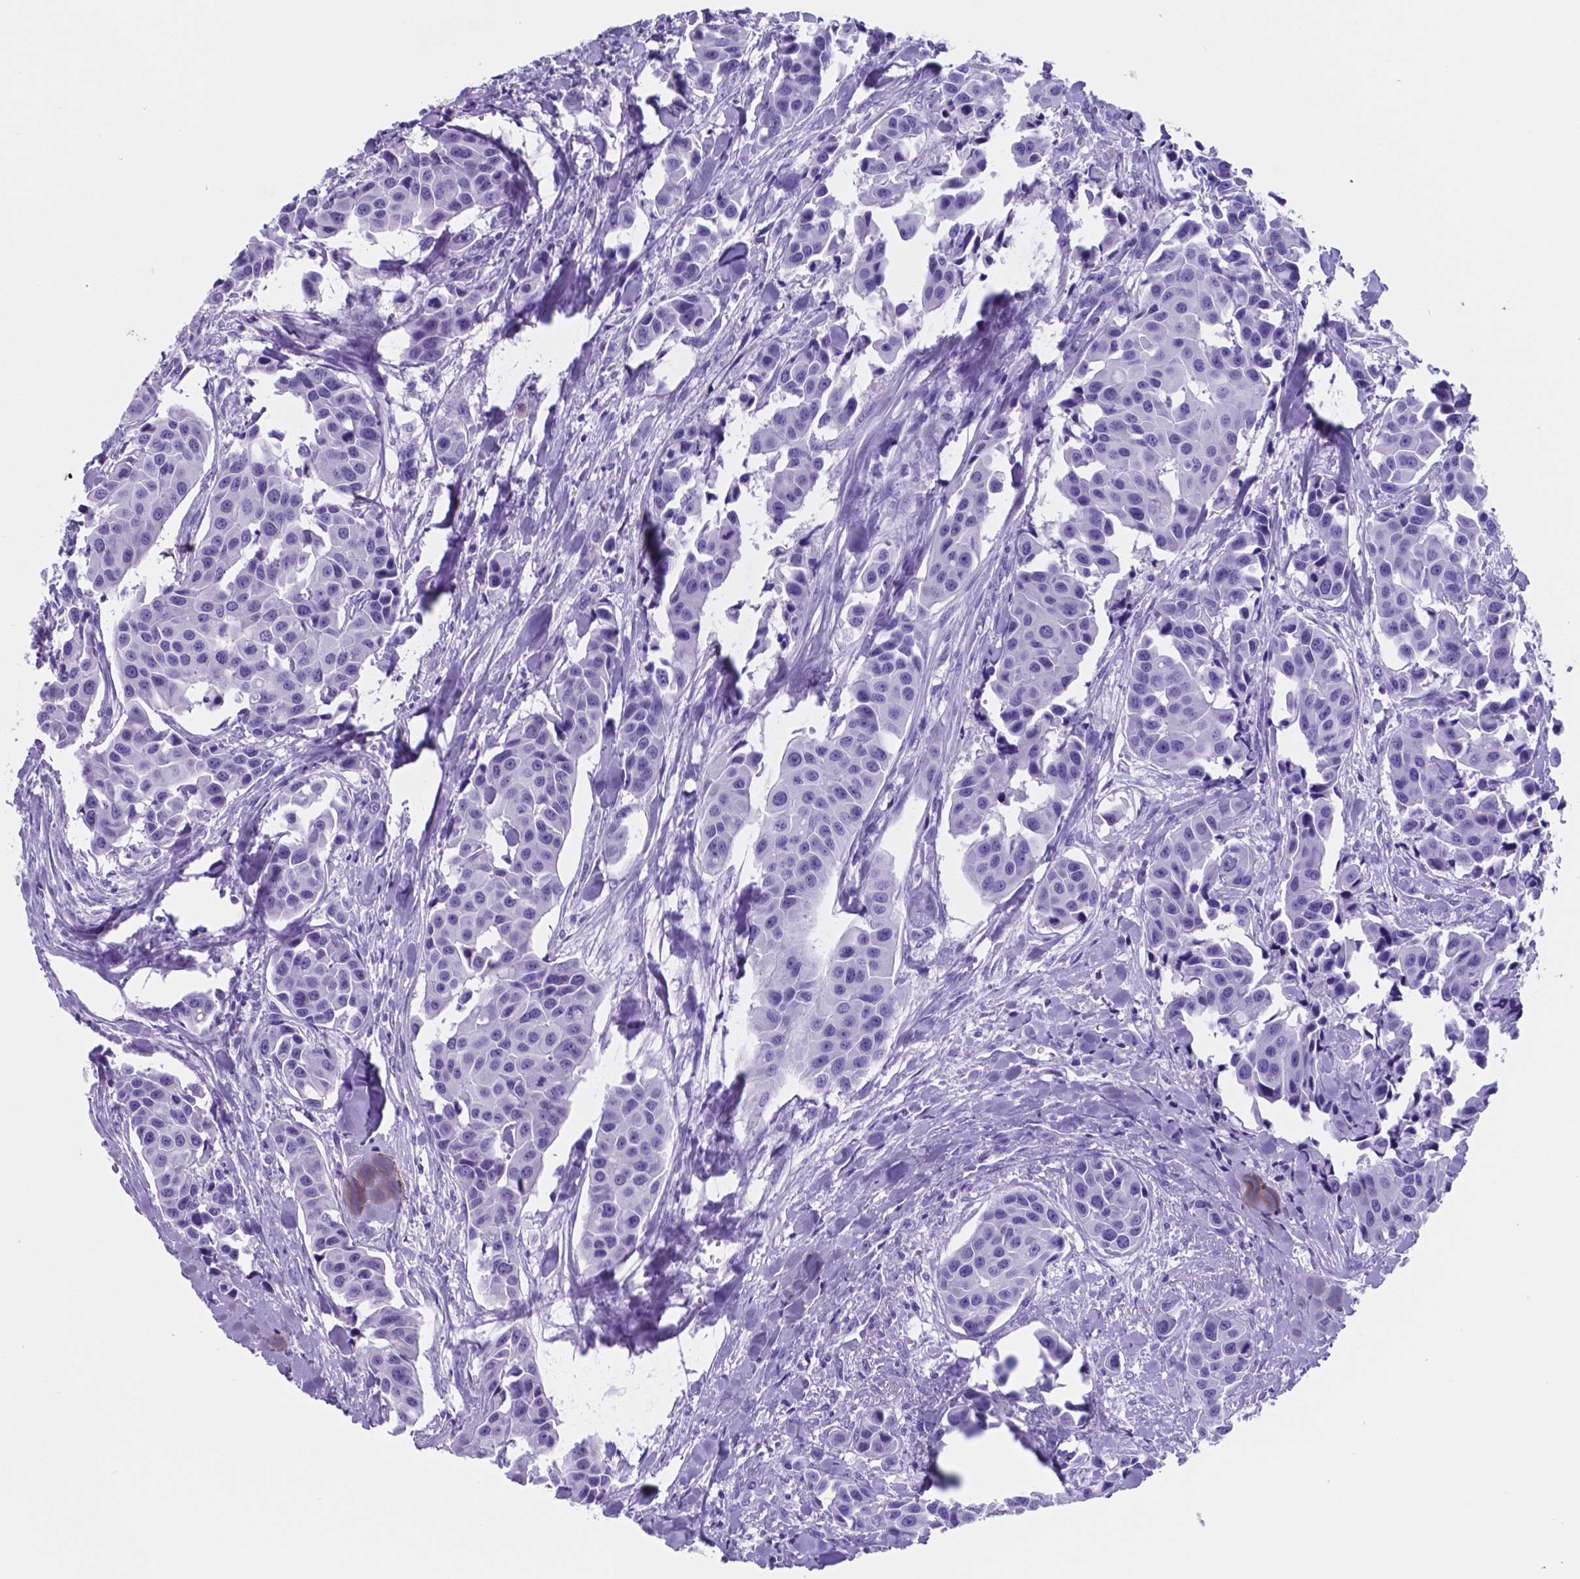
{"staining": {"intensity": "negative", "quantity": "none", "location": "none"}, "tissue": "head and neck cancer", "cell_type": "Tumor cells", "image_type": "cancer", "snomed": [{"axis": "morphology", "description": "Adenocarcinoma, NOS"}, {"axis": "topography", "description": "Head-Neck"}], "caption": "Head and neck cancer (adenocarcinoma) was stained to show a protein in brown. There is no significant staining in tumor cells.", "gene": "DNAAF8", "patient": {"sex": "male", "age": 76}}